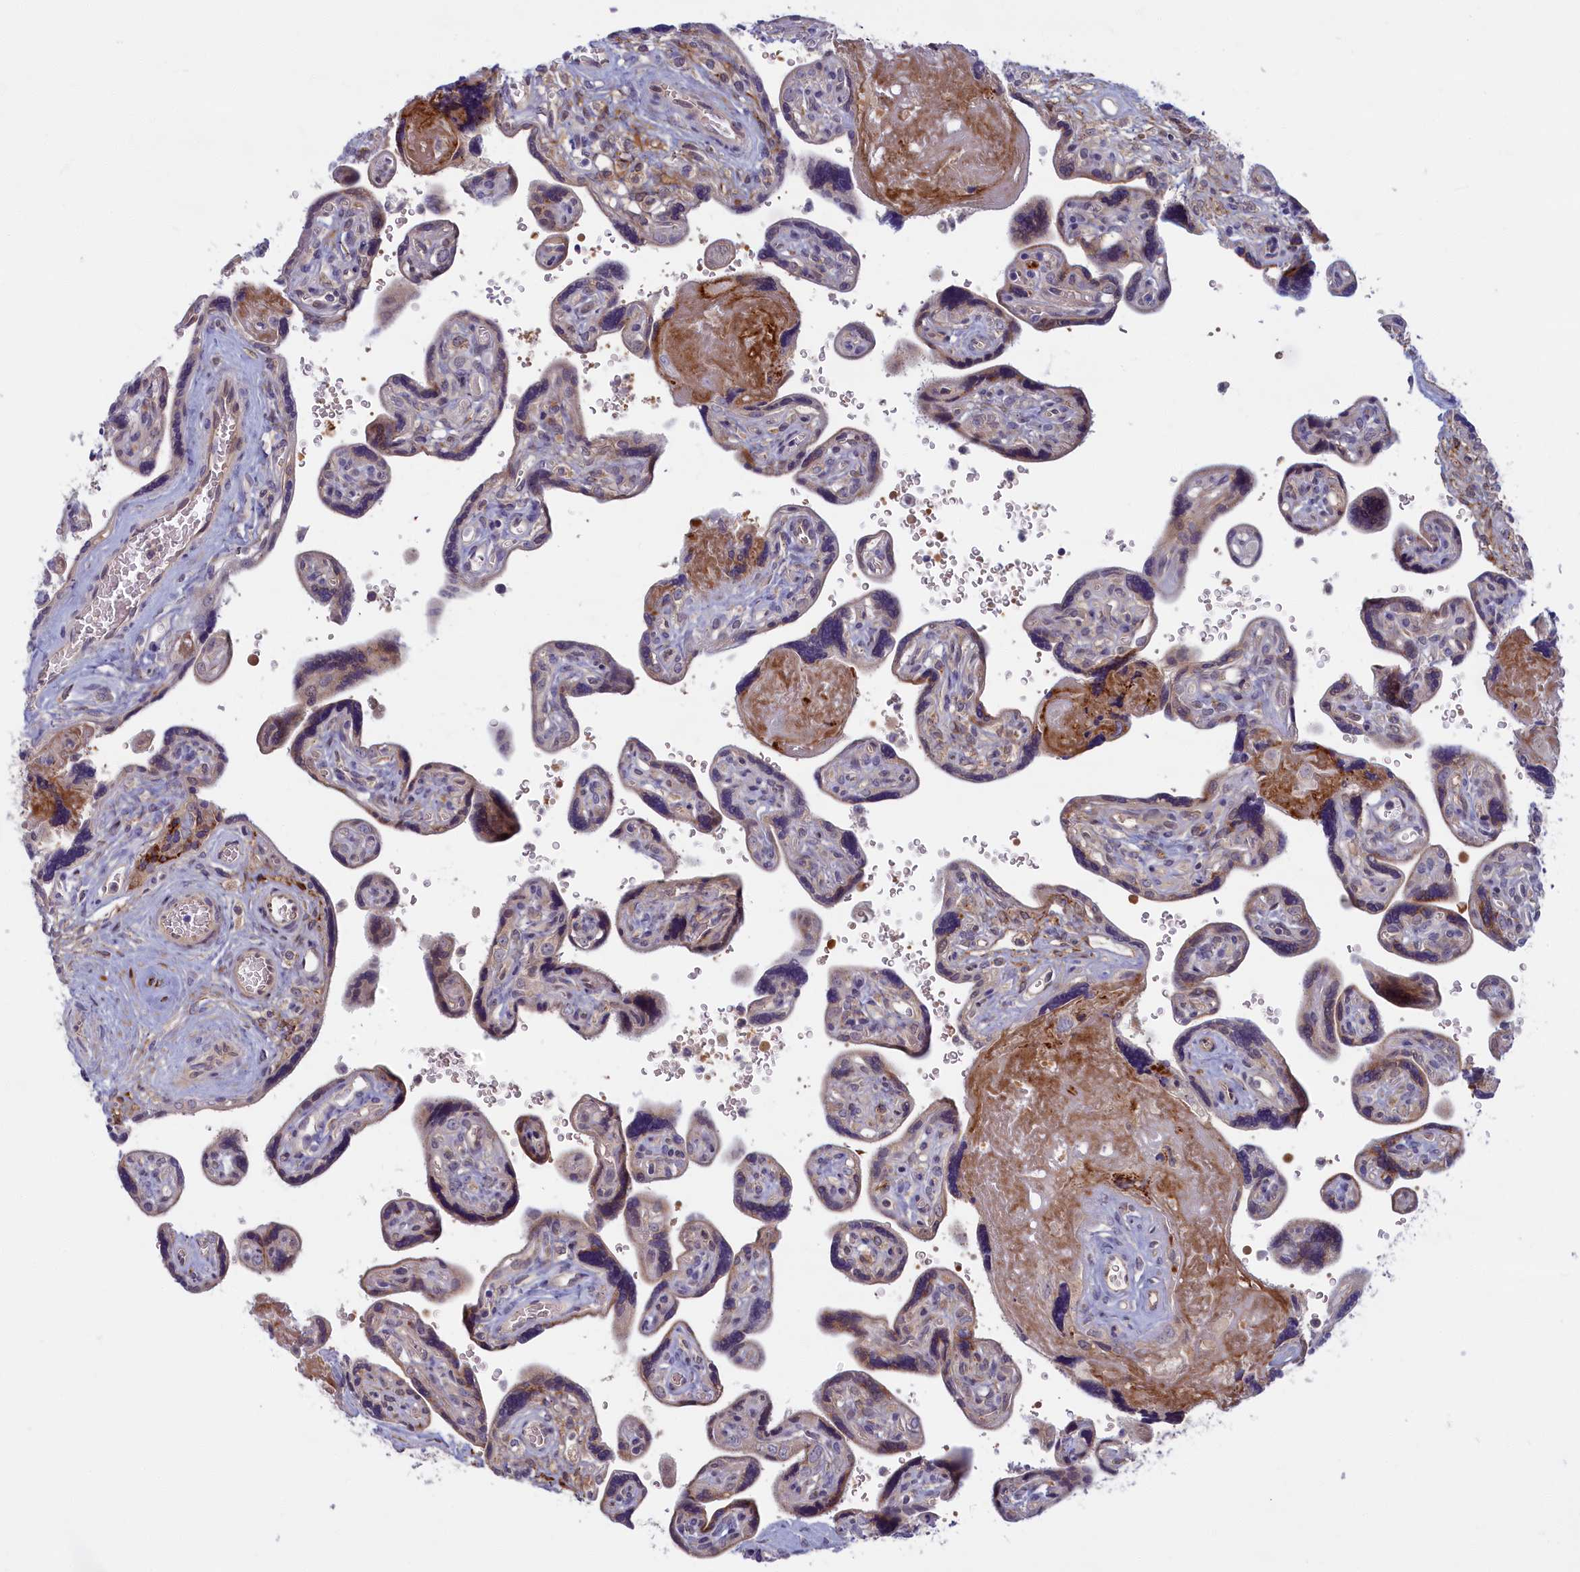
{"staining": {"intensity": "weak", "quantity": "<25%", "location": "cytoplasmic/membranous"}, "tissue": "placenta", "cell_type": "Trophoblastic cells", "image_type": "normal", "snomed": [{"axis": "morphology", "description": "Normal tissue, NOS"}, {"axis": "topography", "description": "Placenta"}], "caption": "Immunohistochemistry of normal human placenta displays no positivity in trophoblastic cells.", "gene": "FCSK", "patient": {"sex": "female", "age": 39}}